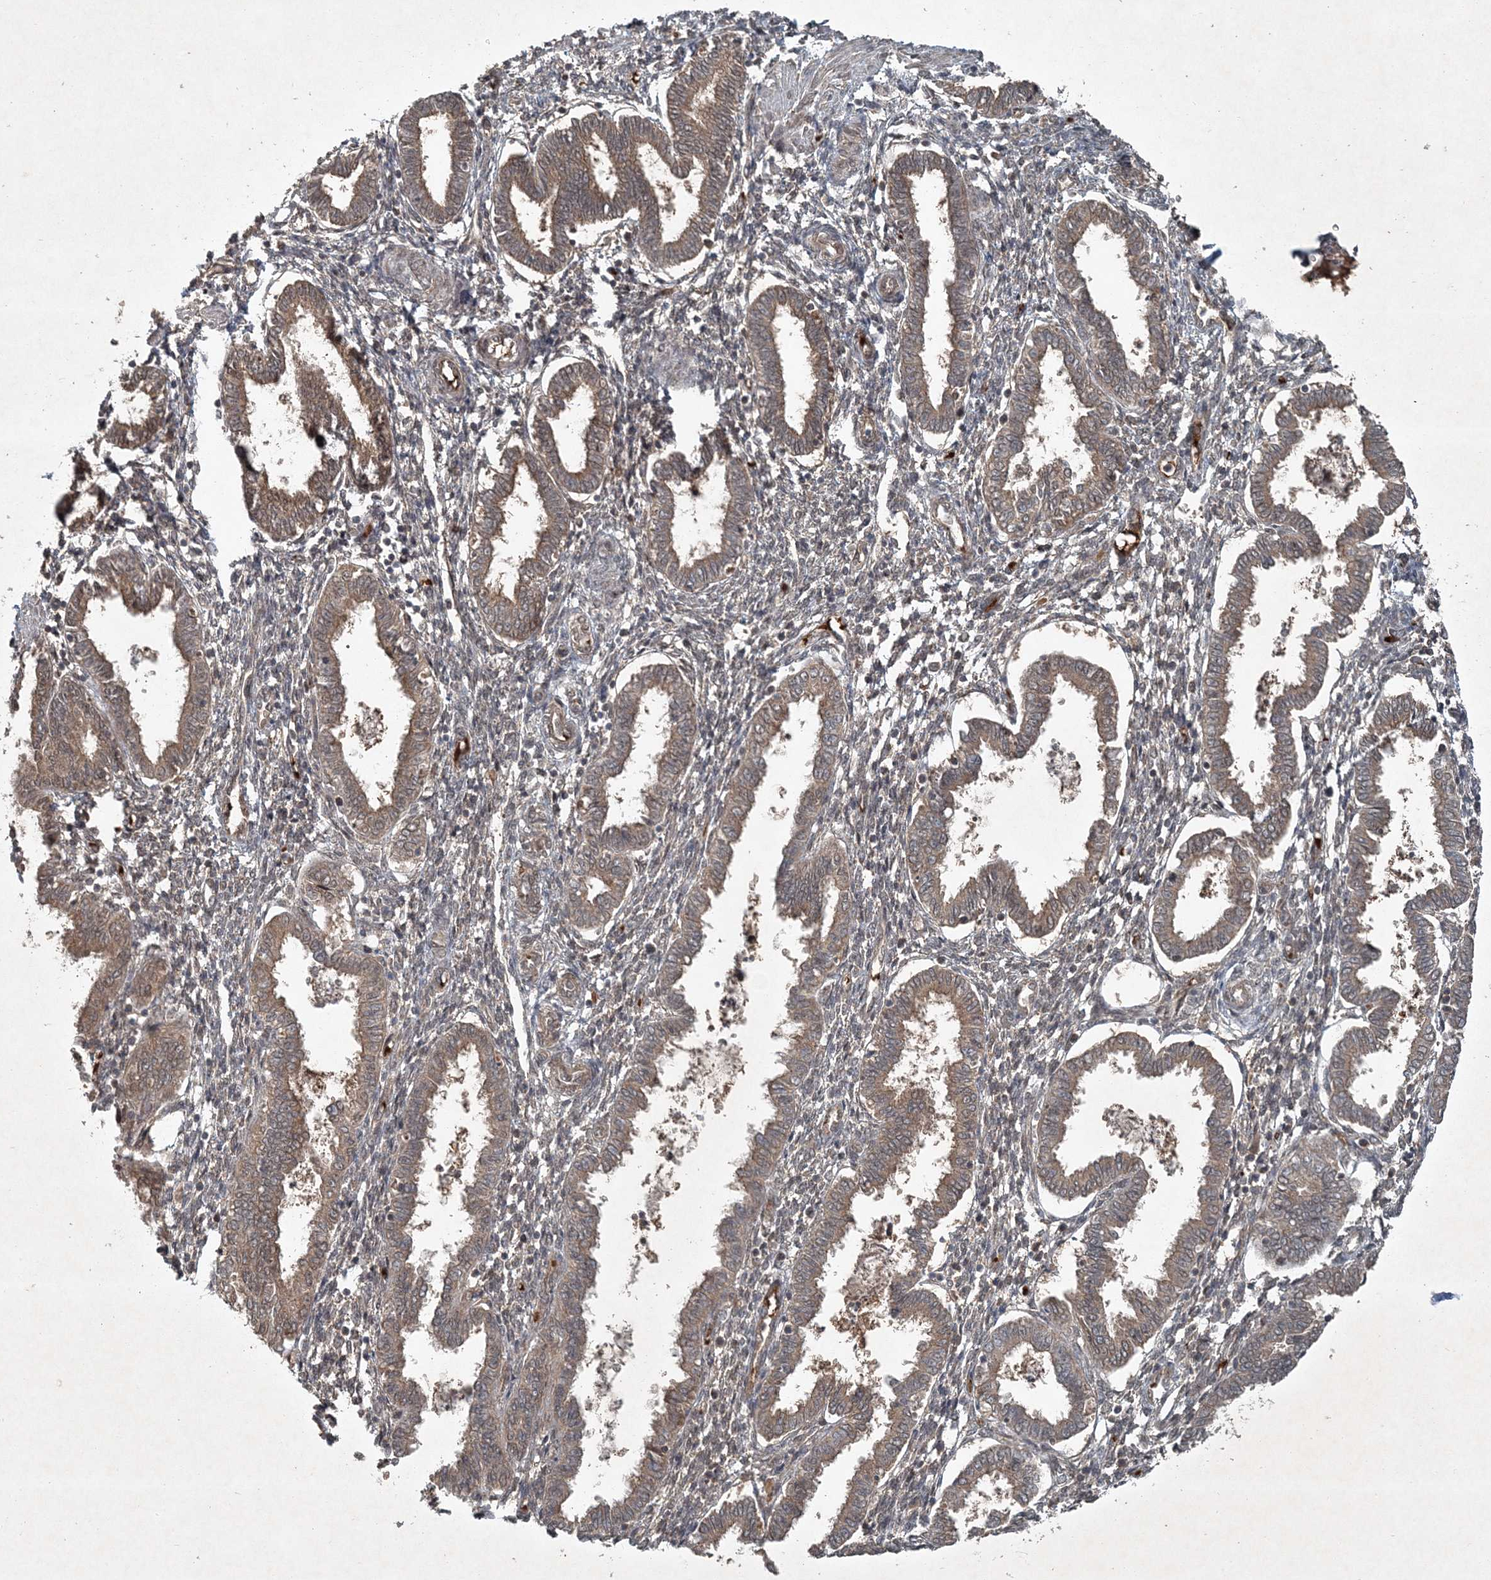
{"staining": {"intensity": "weak", "quantity": "25%-75%", "location": "cytoplasmic/membranous,nuclear"}, "tissue": "endometrium", "cell_type": "Cells in endometrial stroma", "image_type": "normal", "snomed": [{"axis": "morphology", "description": "Normal tissue, NOS"}, {"axis": "topography", "description": "Endometrium"}], "caption": "Immunohistochemistry (IHC) image of unremarkable endometrium: endometrium stained using immunohistochemistry shows low levels of weak protein expression localized specifically in the cytoplasmic/membranous,nuclear of cells in endometrial stroma, appearing as a cytoplasmic/membranous,nuclear brown color.", "gene": "FBXL17", "patient": {"sex": "female", "age": 33}}